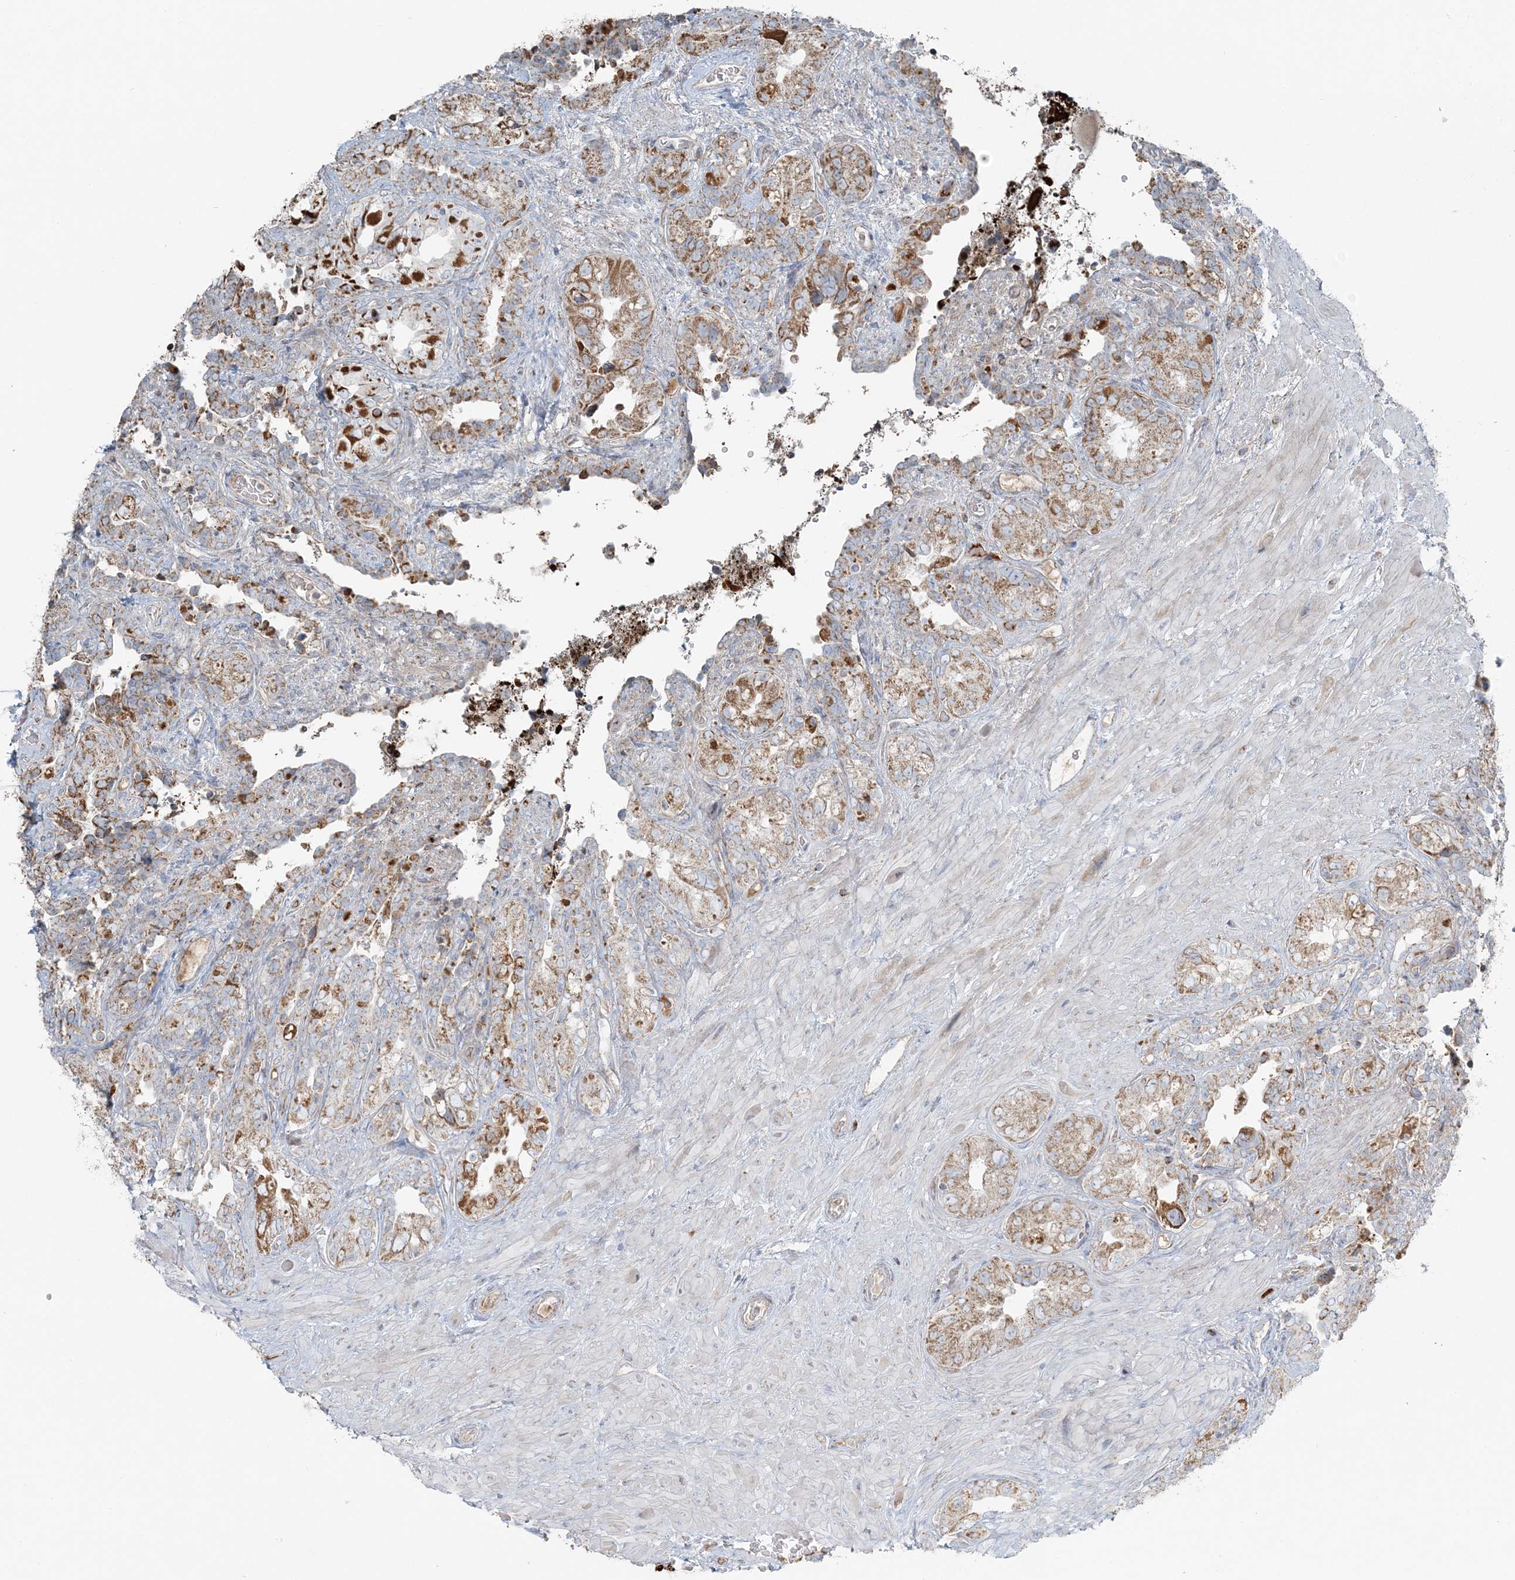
{"staining": {"intensity": "moderate", "quantity": "25%-75%", "location": "cytoplasmic/membranous"}, "tissue": "seminal vesicle", "cell_type": "Glandular cells", "image_type": "normal", "snomed": [{"axis": "morphology", "description": "Normal tissue, NOS"}, {"axis": "topography", "description": "Seminal veicle"}, {"axis": "topography", "description": "Peripheral nerve tissue"}], "caption": "A photomicrograph showing moderate cytoplasmic/membranous expression in approximately 25%-75% of glandular cells in normal seminal vesicle, as visualized by brown immunohistochemical staining.", "gene": "SLC22A16", "patient": {"sex": "male", "age": 67}}